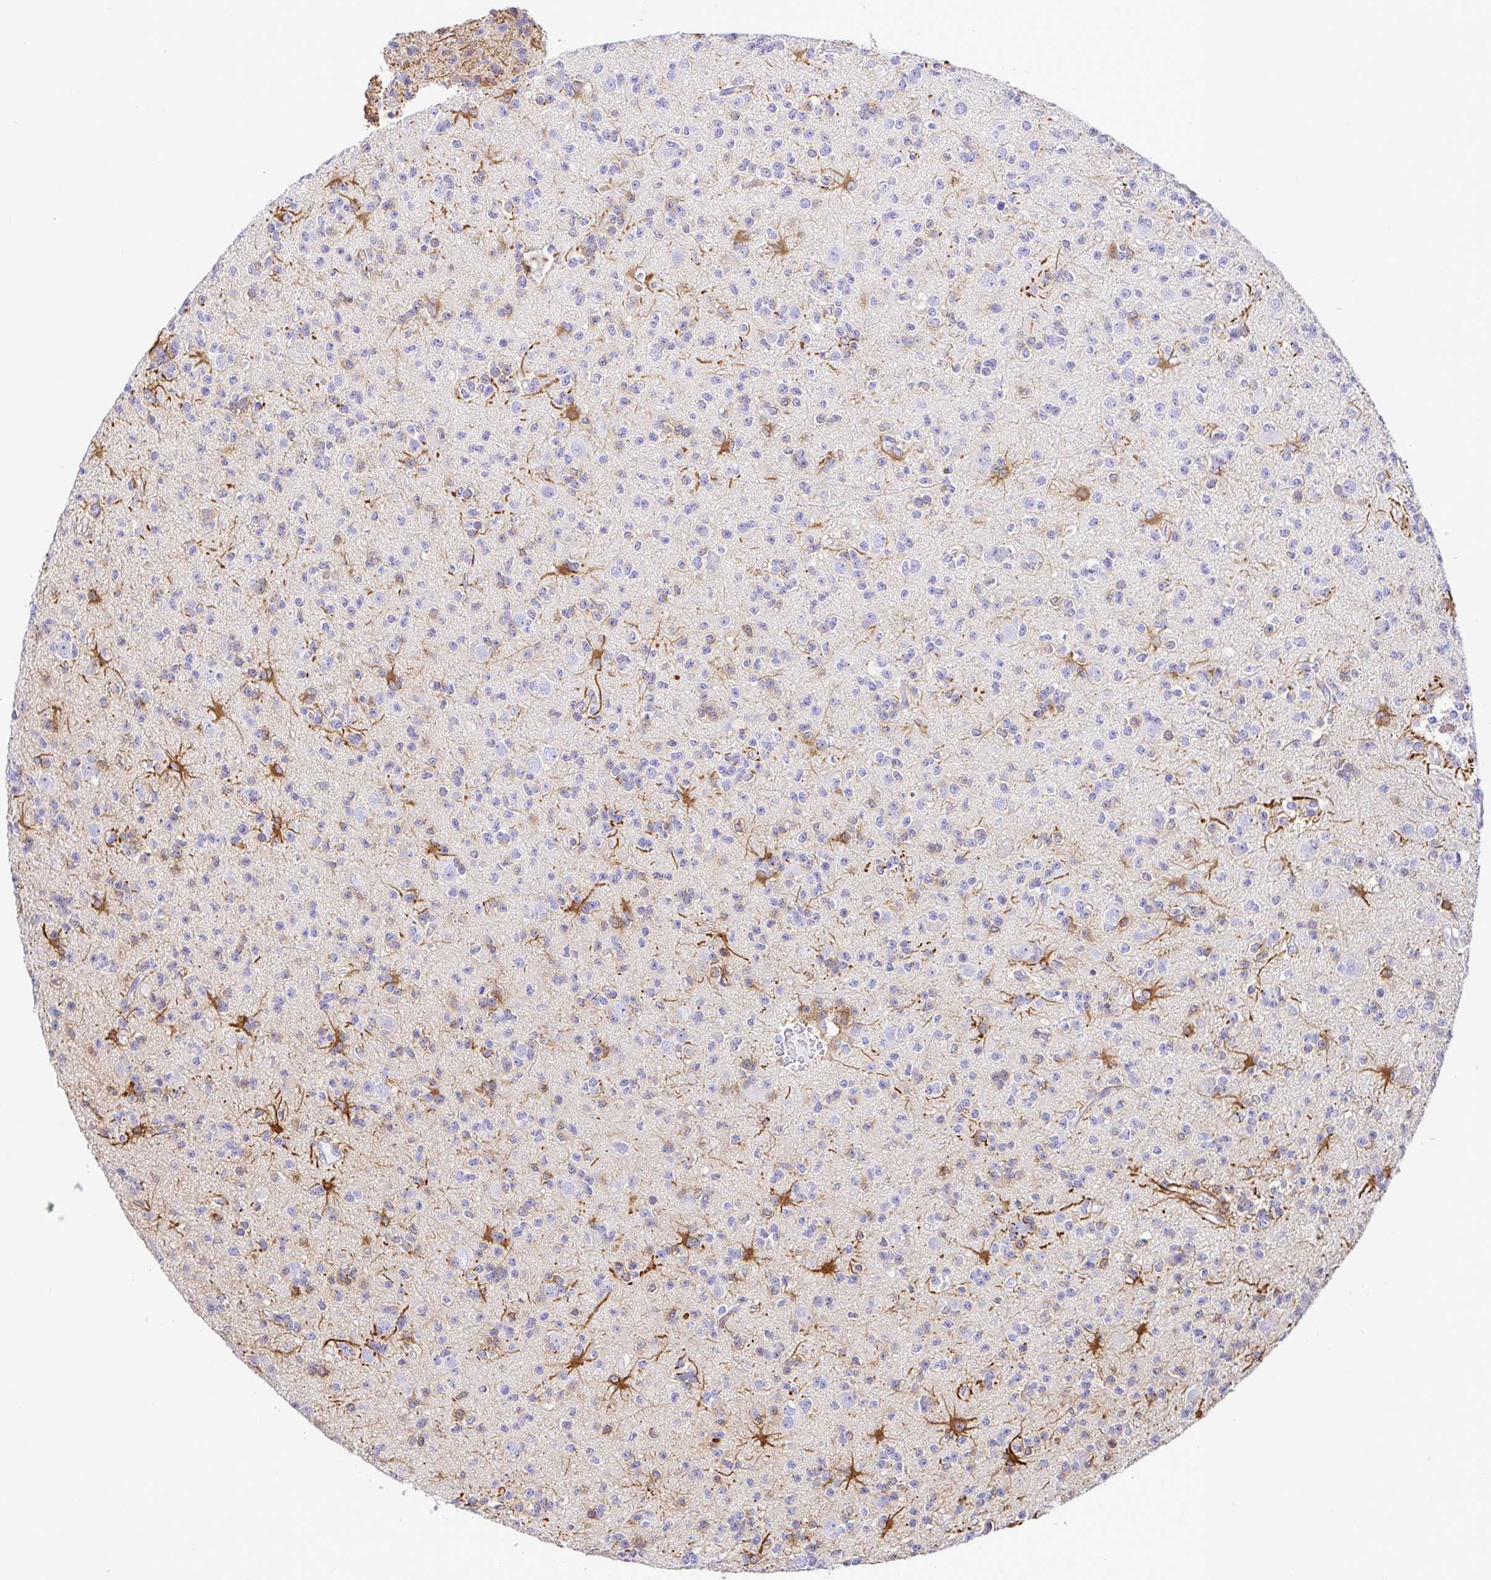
{"staining": {"intensity": "moderate", "quantity": "<25%", "location": "cytoplasmic/membranous"}, "tissue": "glioma", "cell_type": "Tumor cells", "image_type": "cancer", "snomed": [{"axis": "morphology", "description": "Glioma, malignant, High grade"}, {"axis": "topography", "description": "Brain"}], "caption": "Protein expression analysis of human malignant high-grade glioma reveals moderate cytoplasmic/membranous staining in about <25% of tumor cells. (DAB = brown stain, brightfield microscopy at high magnification).", "gene": "BACE2", "patient": {"sex": "male", "age": 36}}